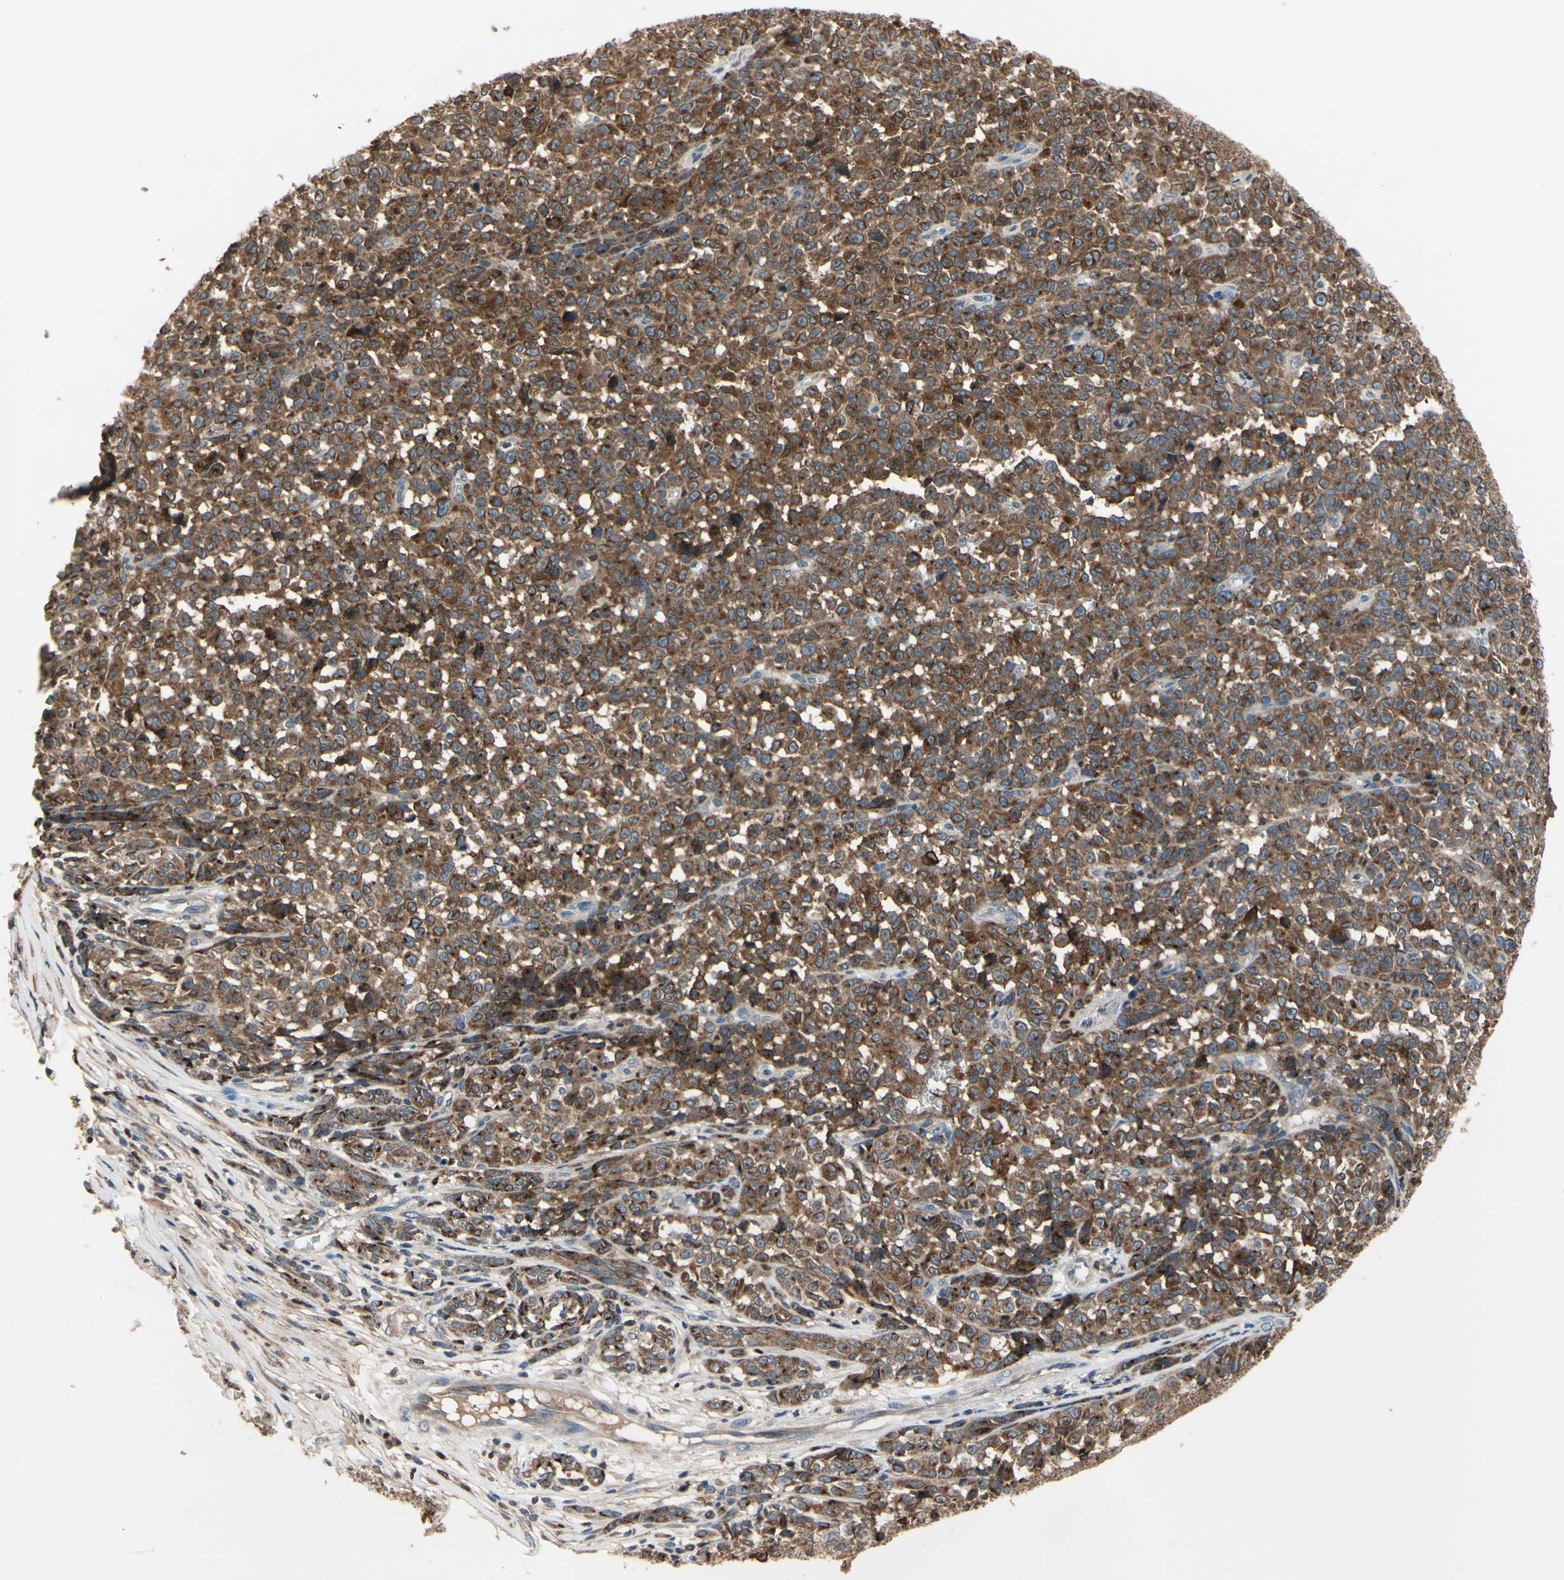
{"staining": {"intensity": "strong", "quantity": ">75%", "location": "cytoplasmic/membranous"}, "tissue": "melanoma", "cell_type": "Tumor cells", "image_type": "cancer", "snomed": [{"axis": "morphology", "description": "Malignant melanoma, NOS"}, {"axis": "topography", "description": "Skin"}], "caption": "Immunohistochemistry (IHC) photomicrograph of neoplastic tissue: human malignant melanoma stained using immunohistochemistry (IHC) displays high levels of strong protein expression localized specifically in the cytoplasmic/membranous of tumor cells, appearing as a cytoplasmic/membranous brown color.", "gene": "CGREF1", "patient": {"sex": "female", "age": 82}}